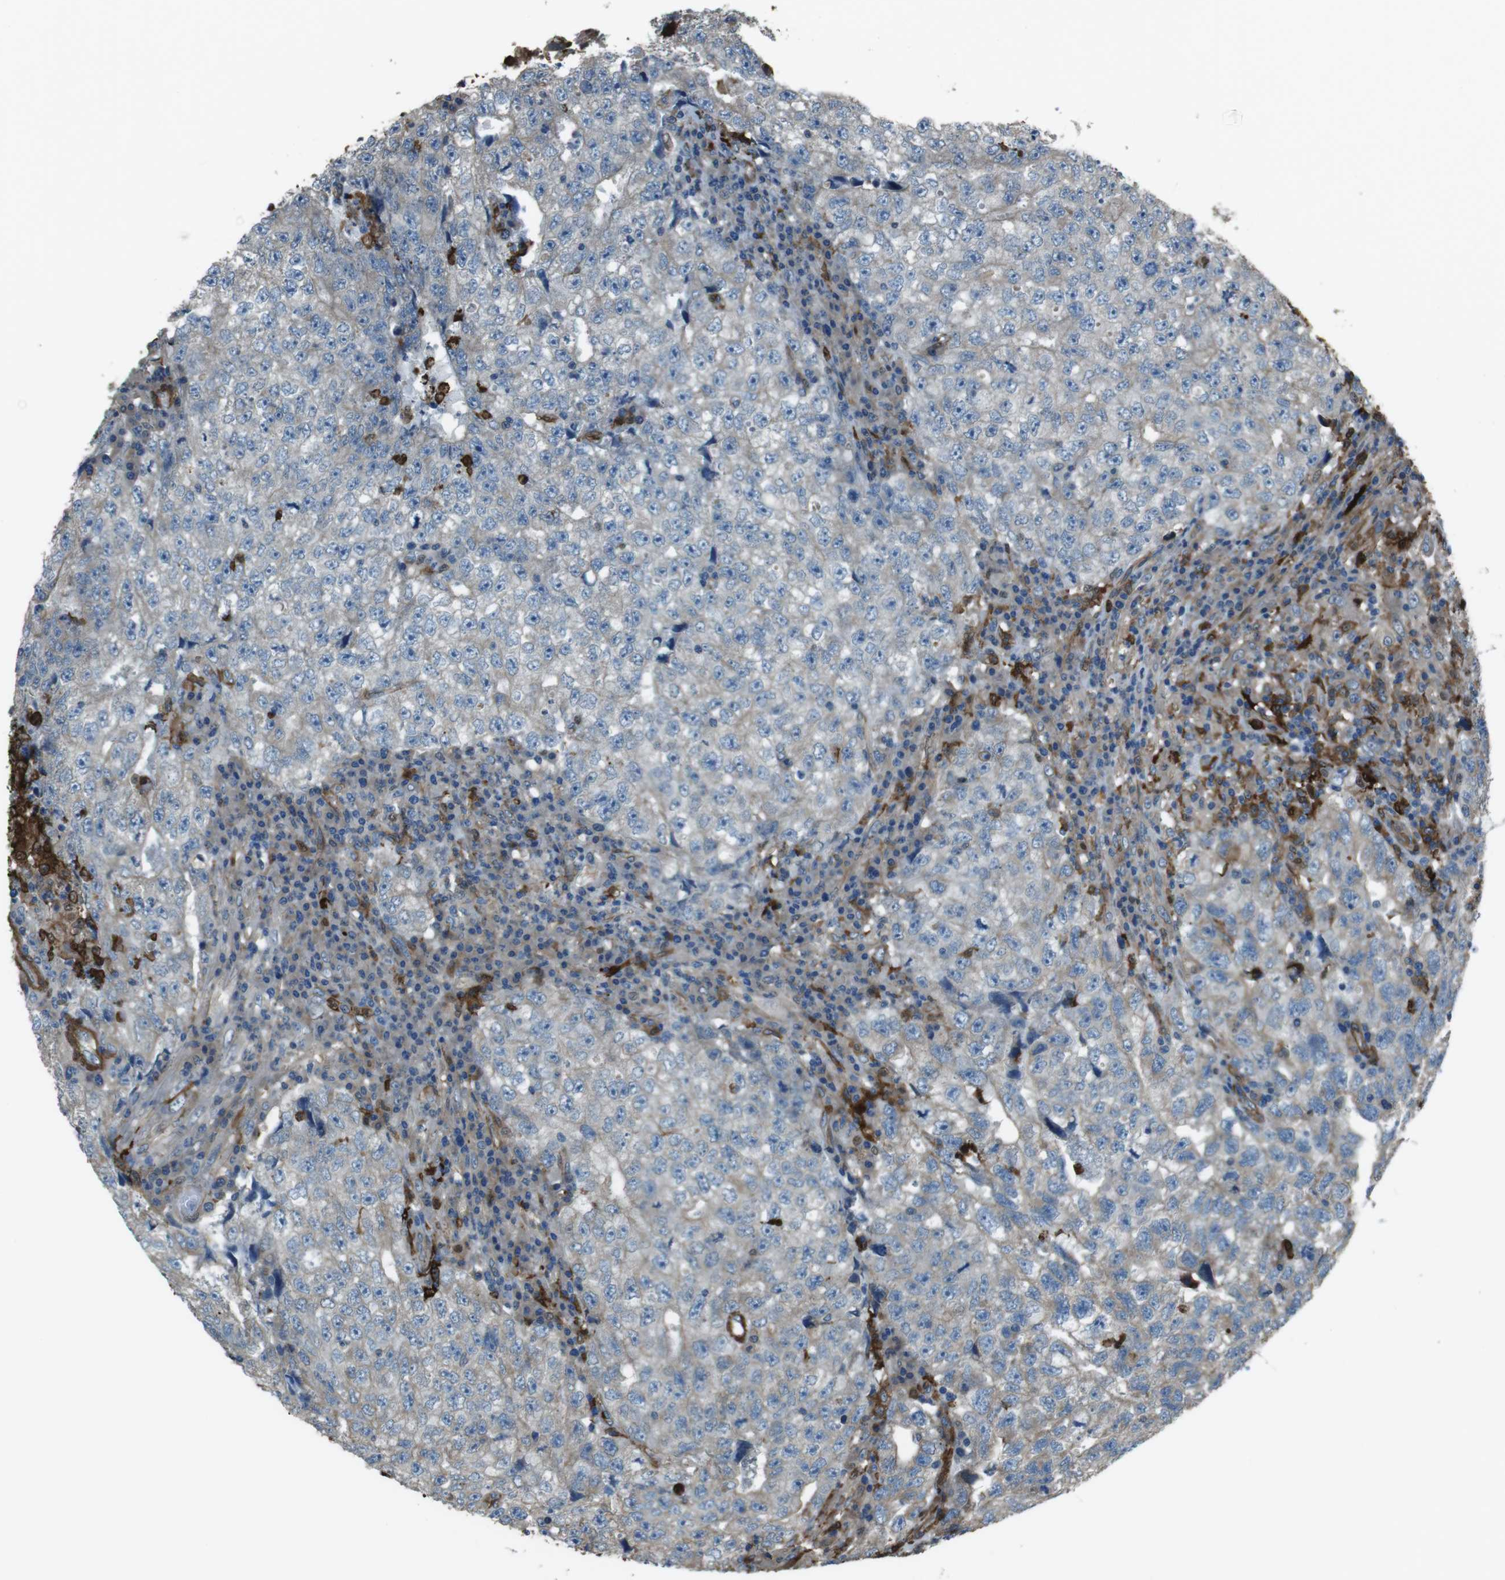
{"staining": {"intensity": "weak", "quantity": "25%-75%", "location": "cytoplasmic/membranous"}, "tissue": "testis cancer", "cell_type": "Tumor cells", "image_type": "cancer", "snomed": [{"axis": "morphology", "description": "Necrosis, NOS"}, {"axis": "morphology", "description": "Carcinoma, Embryonal, NOS"}, {"axis": "topography", "description": "Testis"}], "caption": "The image demonstrates a brown stain indicating the presence of a protein in the cytoplasmic/membranous of tumor cells in testis cancer.", "gene": "SFT2D1", "patient": {"sex": "male", "age": 19}}